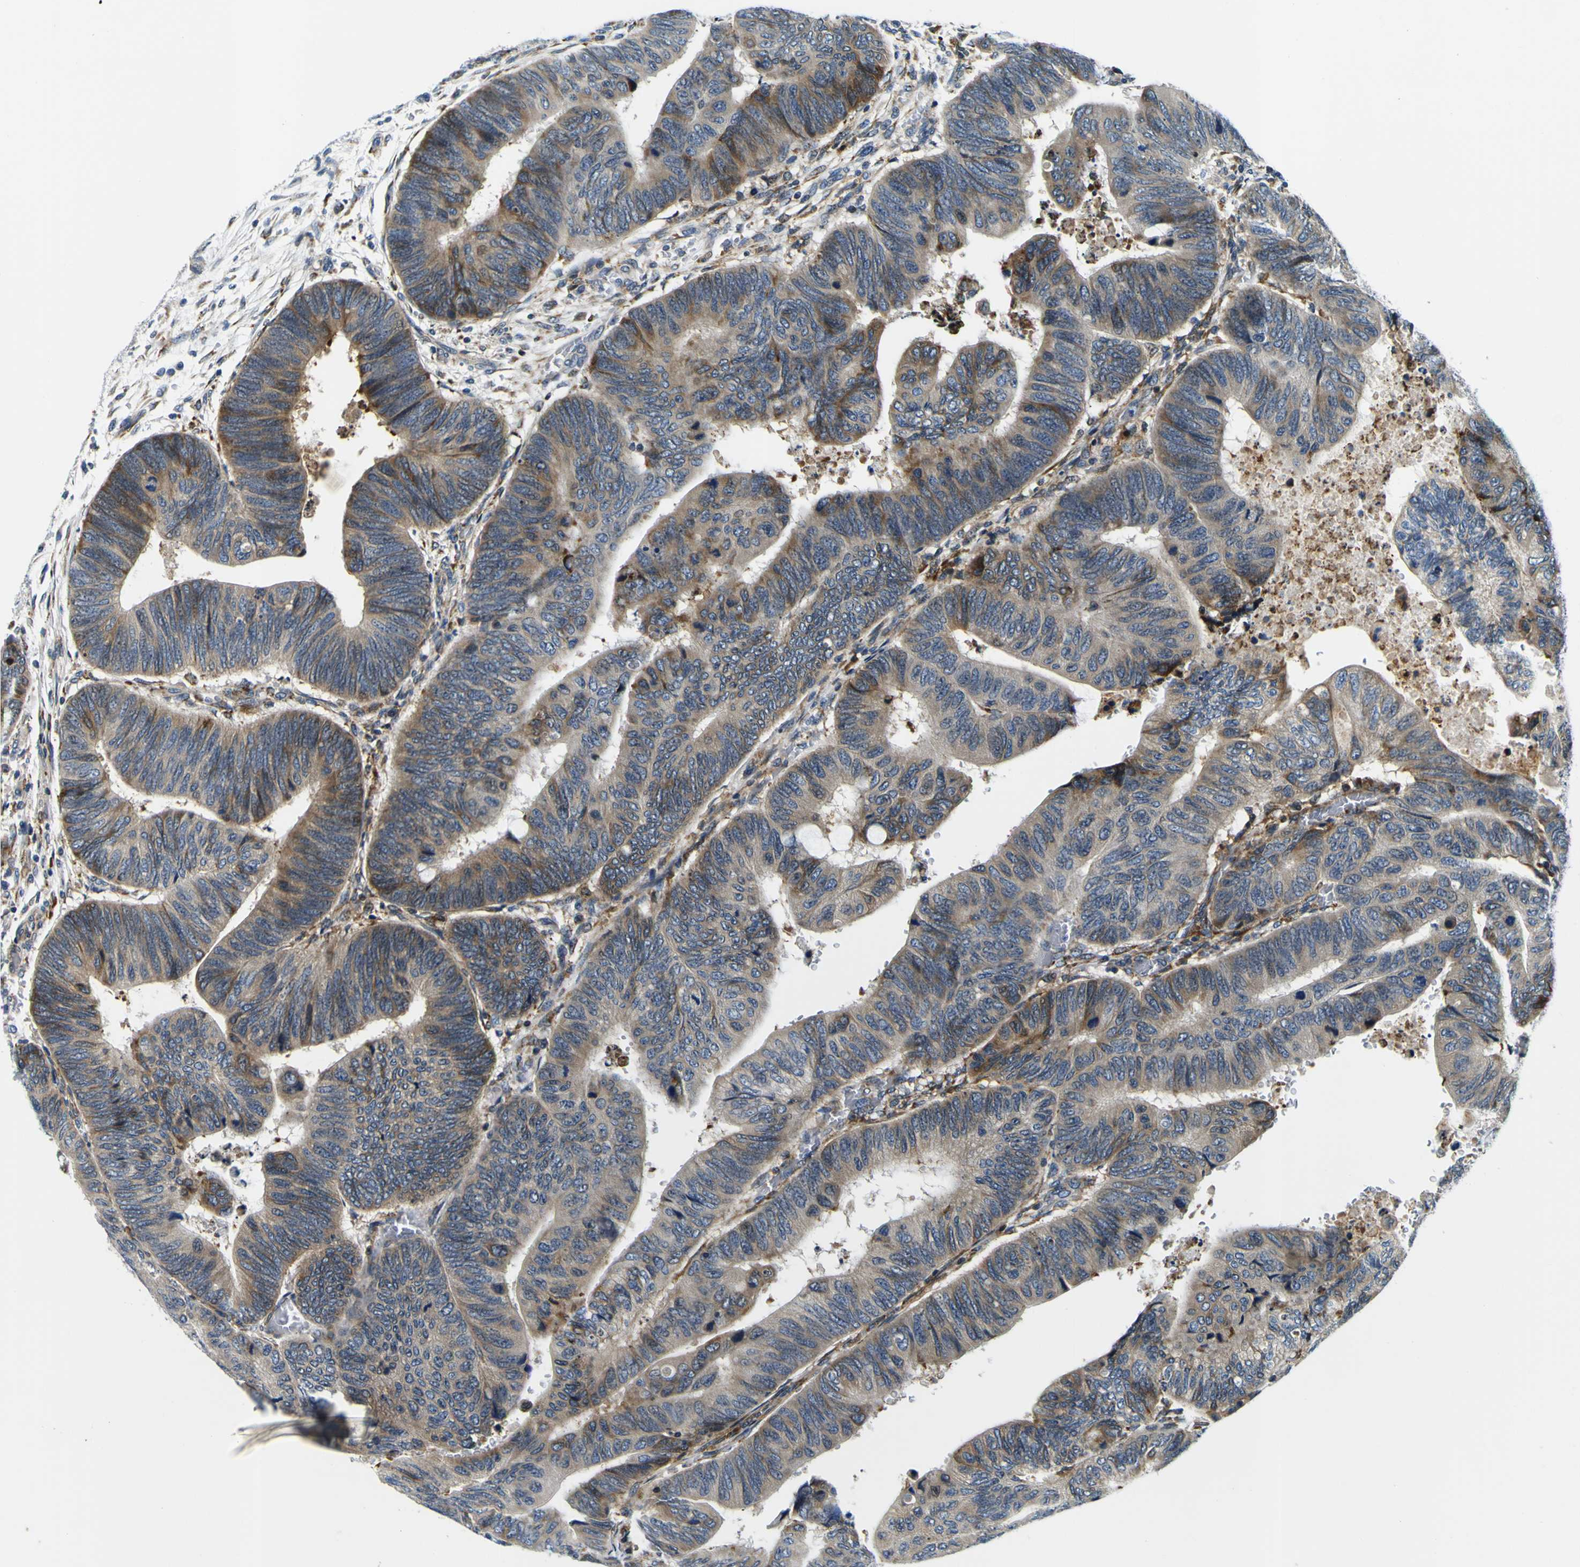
{"staining": {"intensity": "weak", "quantity": ">75%", "location": "cytoplasmic/membranous"}, "tissue": "colorectal cancer", "cell_type": "Tumor cells", "image_type": "cancer", "snomed": [{"axis": "morphology", "description": "Normal tissue, NOS"}, {"axis": "morphology", "description": "Adenocarcinoma, NOS"}, {"axis": "topography", "description": "Rectum"}, {"axis": "topography", "description": "Peripheral nerve tissue"}], "caption": "This micrograph demonstrates immunohistochemistry (IHC) staining of colorectal cancer, with low weak cytoplasmic/membranous staining in approximately >75% of tumor cells.", "gene": "NLRP3", "patient": {"sex": "male", "age": 92}}